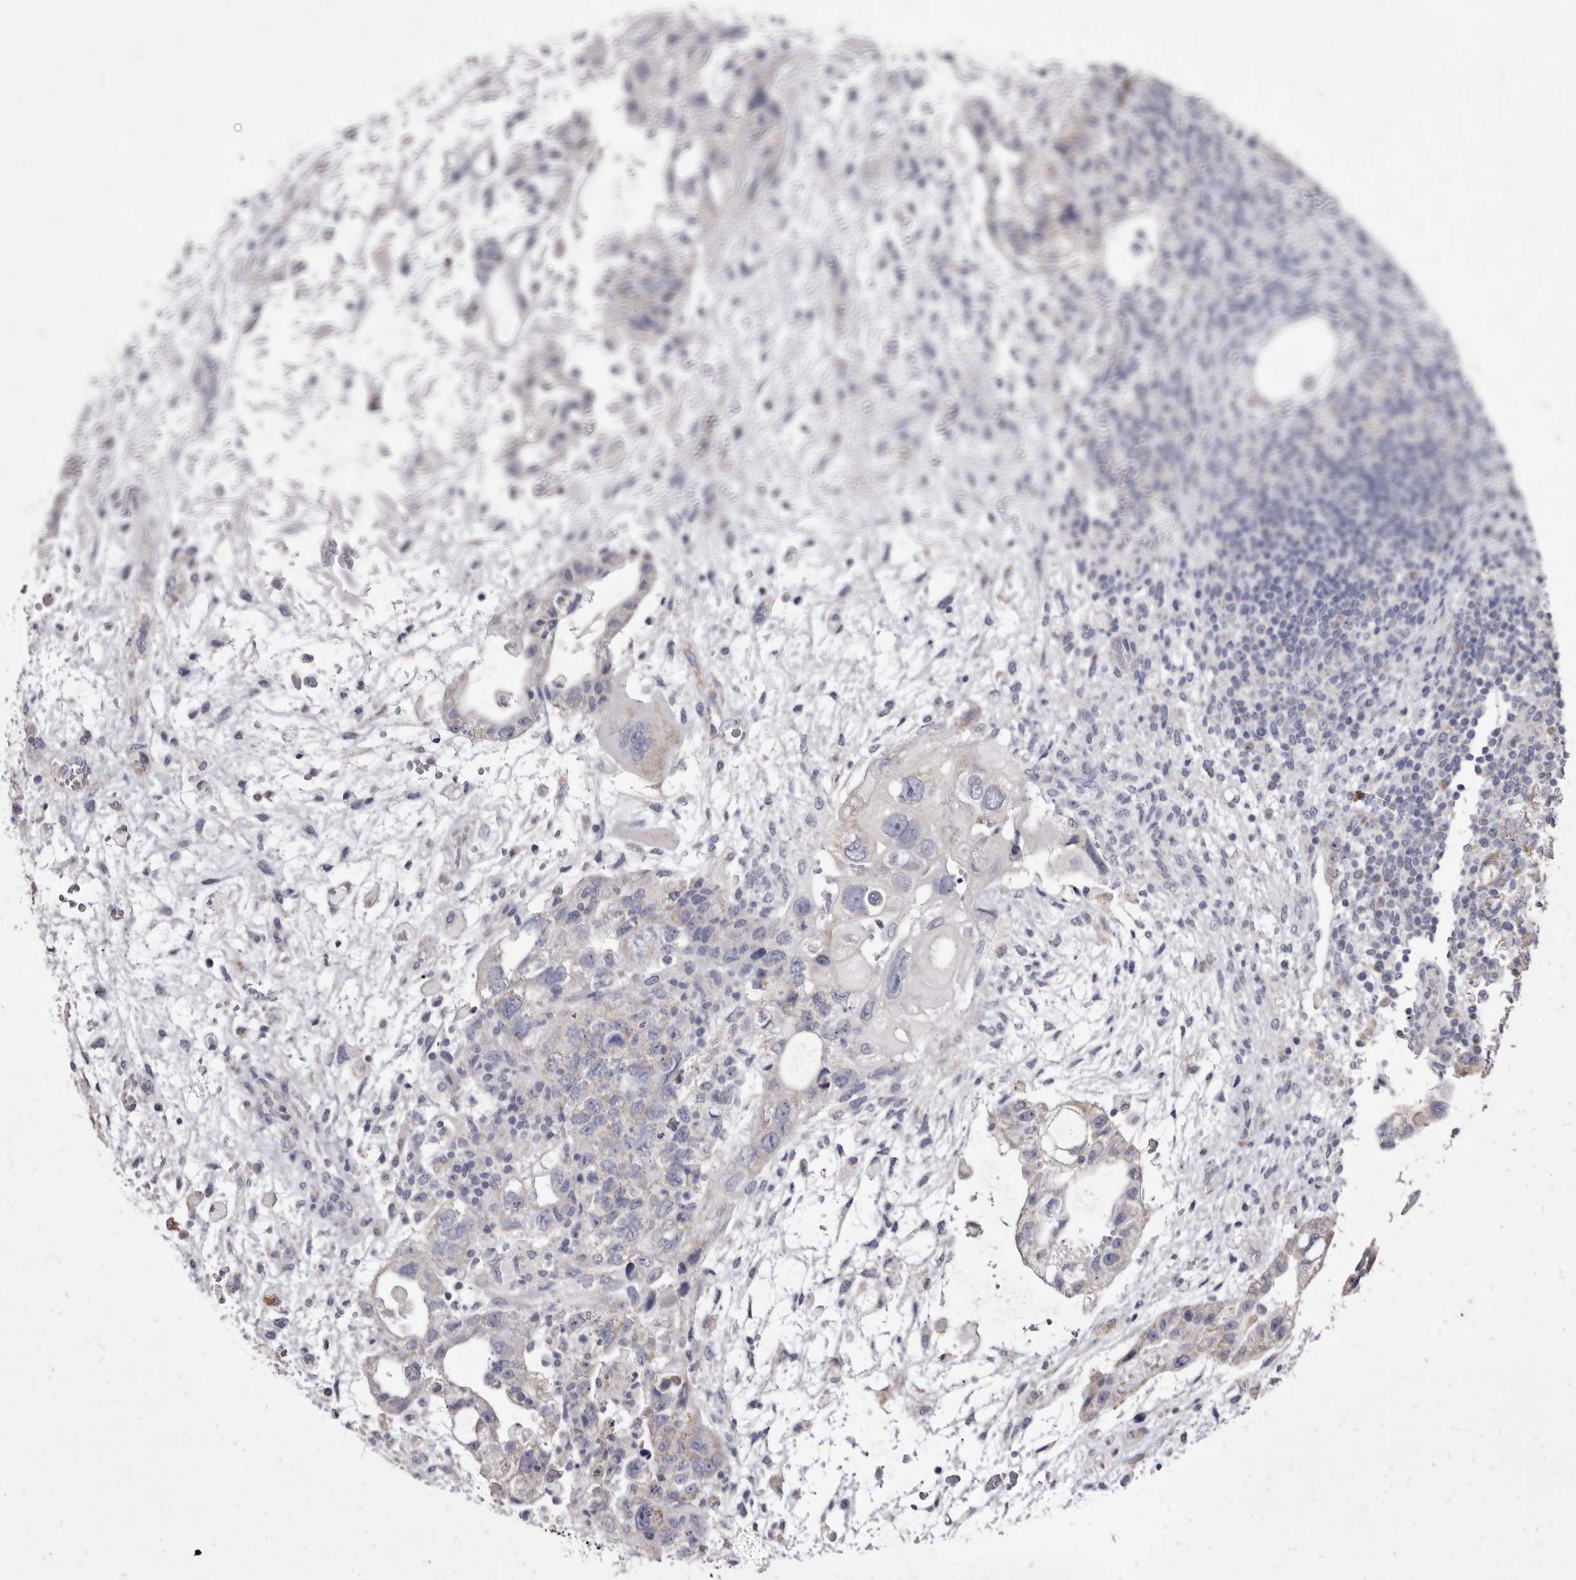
{"staining": {"intensity": "negative", "quantity": "none", "location": "none"}, "tissue": "testis cancer", "cell_type": "Tumor cells", "image_type": "cancer", "snomed": [{"axis": "morphology", "description": "Carcinoma, Embryonal, NOS"}, {"axis": "topography", "description": "Testis"}], "caption": "There is no significant positivity in tumor cells of testis cancer. (Stains: DAB immunohistochemistry (IHC) with hematoxylin counter stain, Microscopy: brightfield microscopy at high magnification).", "gene": "CYP2E1", "patient": {"sex": "male", "age": 36}}